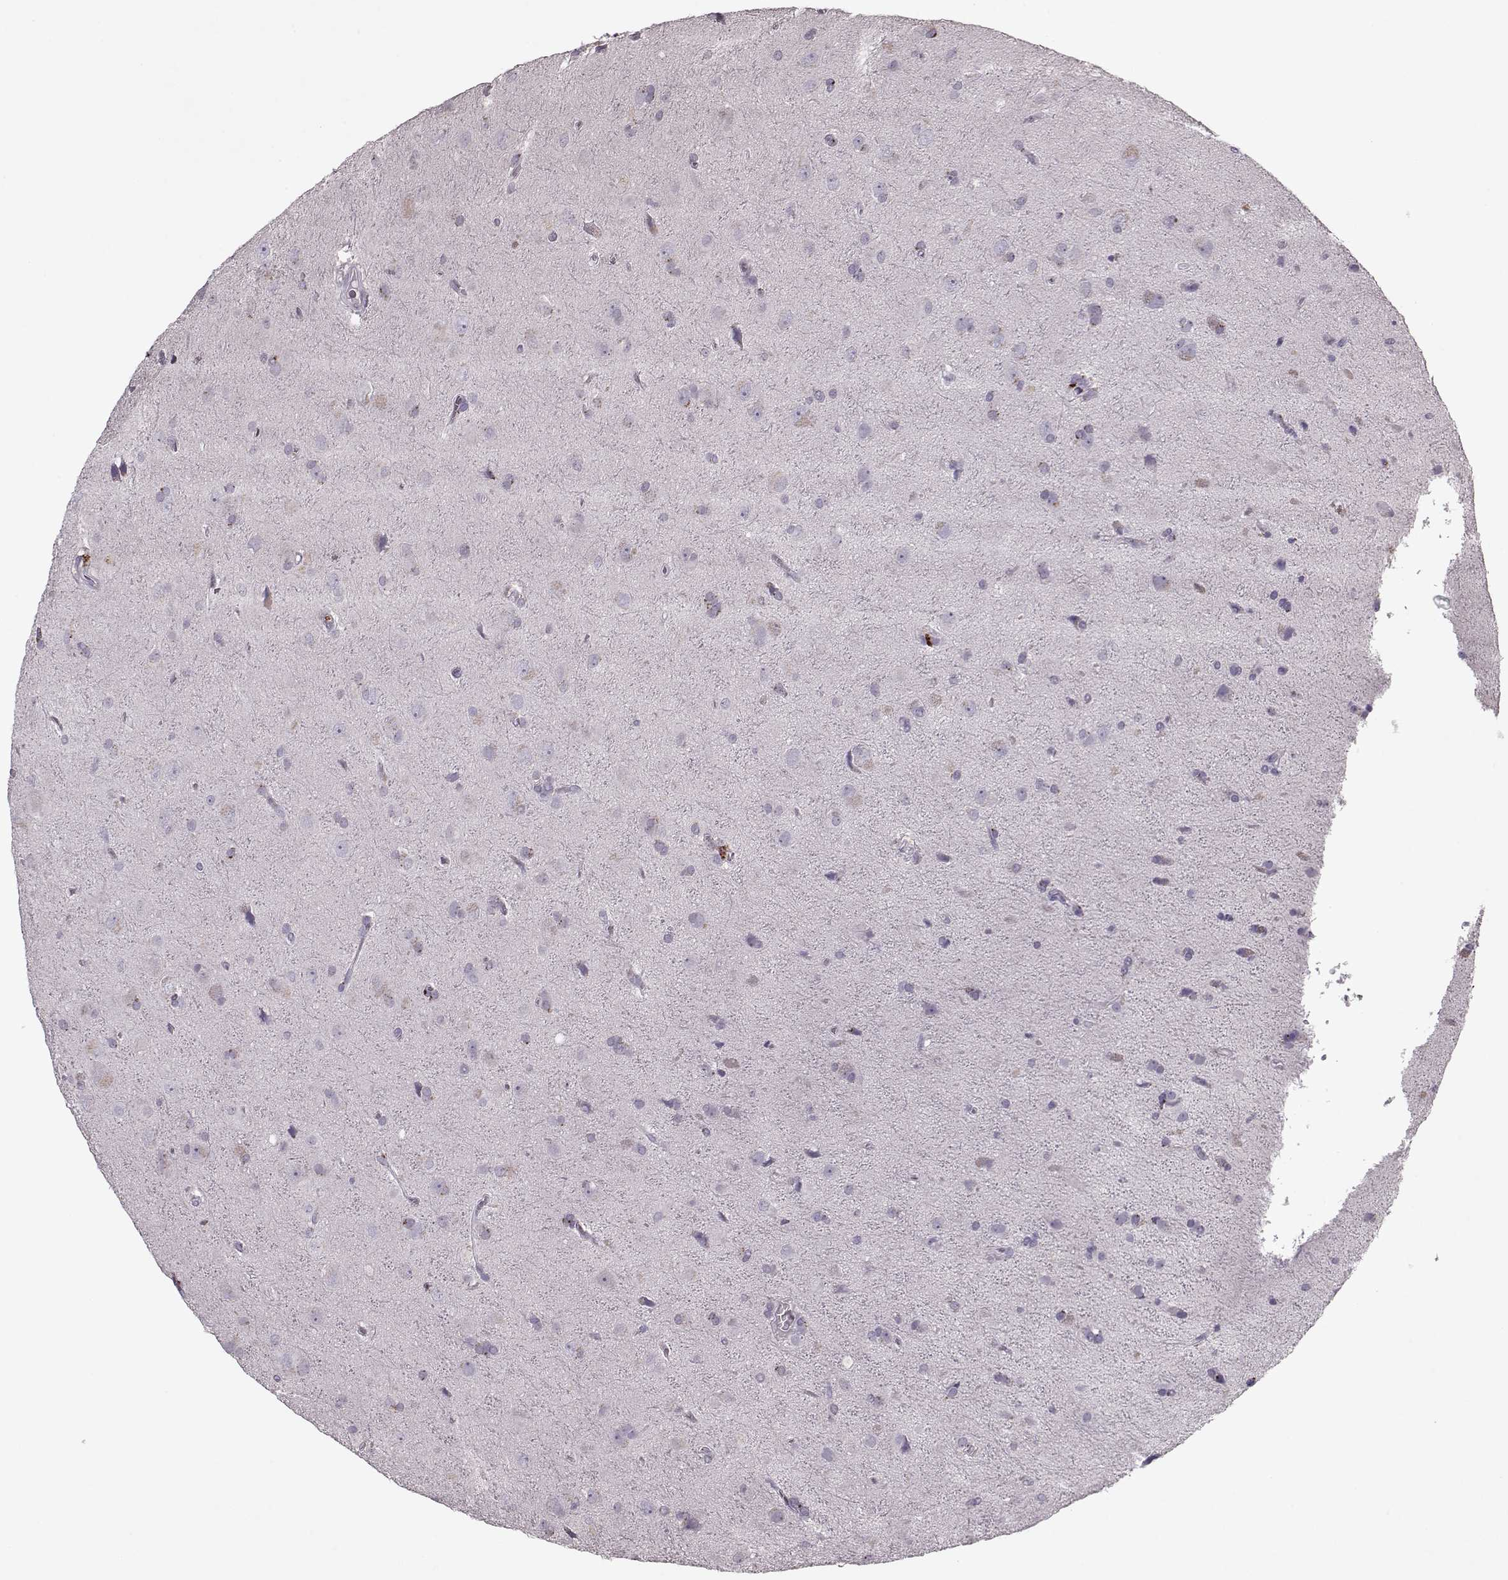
{"staining": {"intensity": "negative", "quantity": "none", "location": "none"}, "tissue": "glioma", "cell_type": "Tumor cells", "image_type": "cancer", "snomed": [{"axis": "morphology", "description": "Glioma, malignant, Low grade"}, {"axis": "topography", "description": "Brain"}], "caption": "Protein analysis of glioma exhibits no significant positivity in tumor cells.", "gene": "ACOT11", "patient": {"sex": "male", "age": 58}}